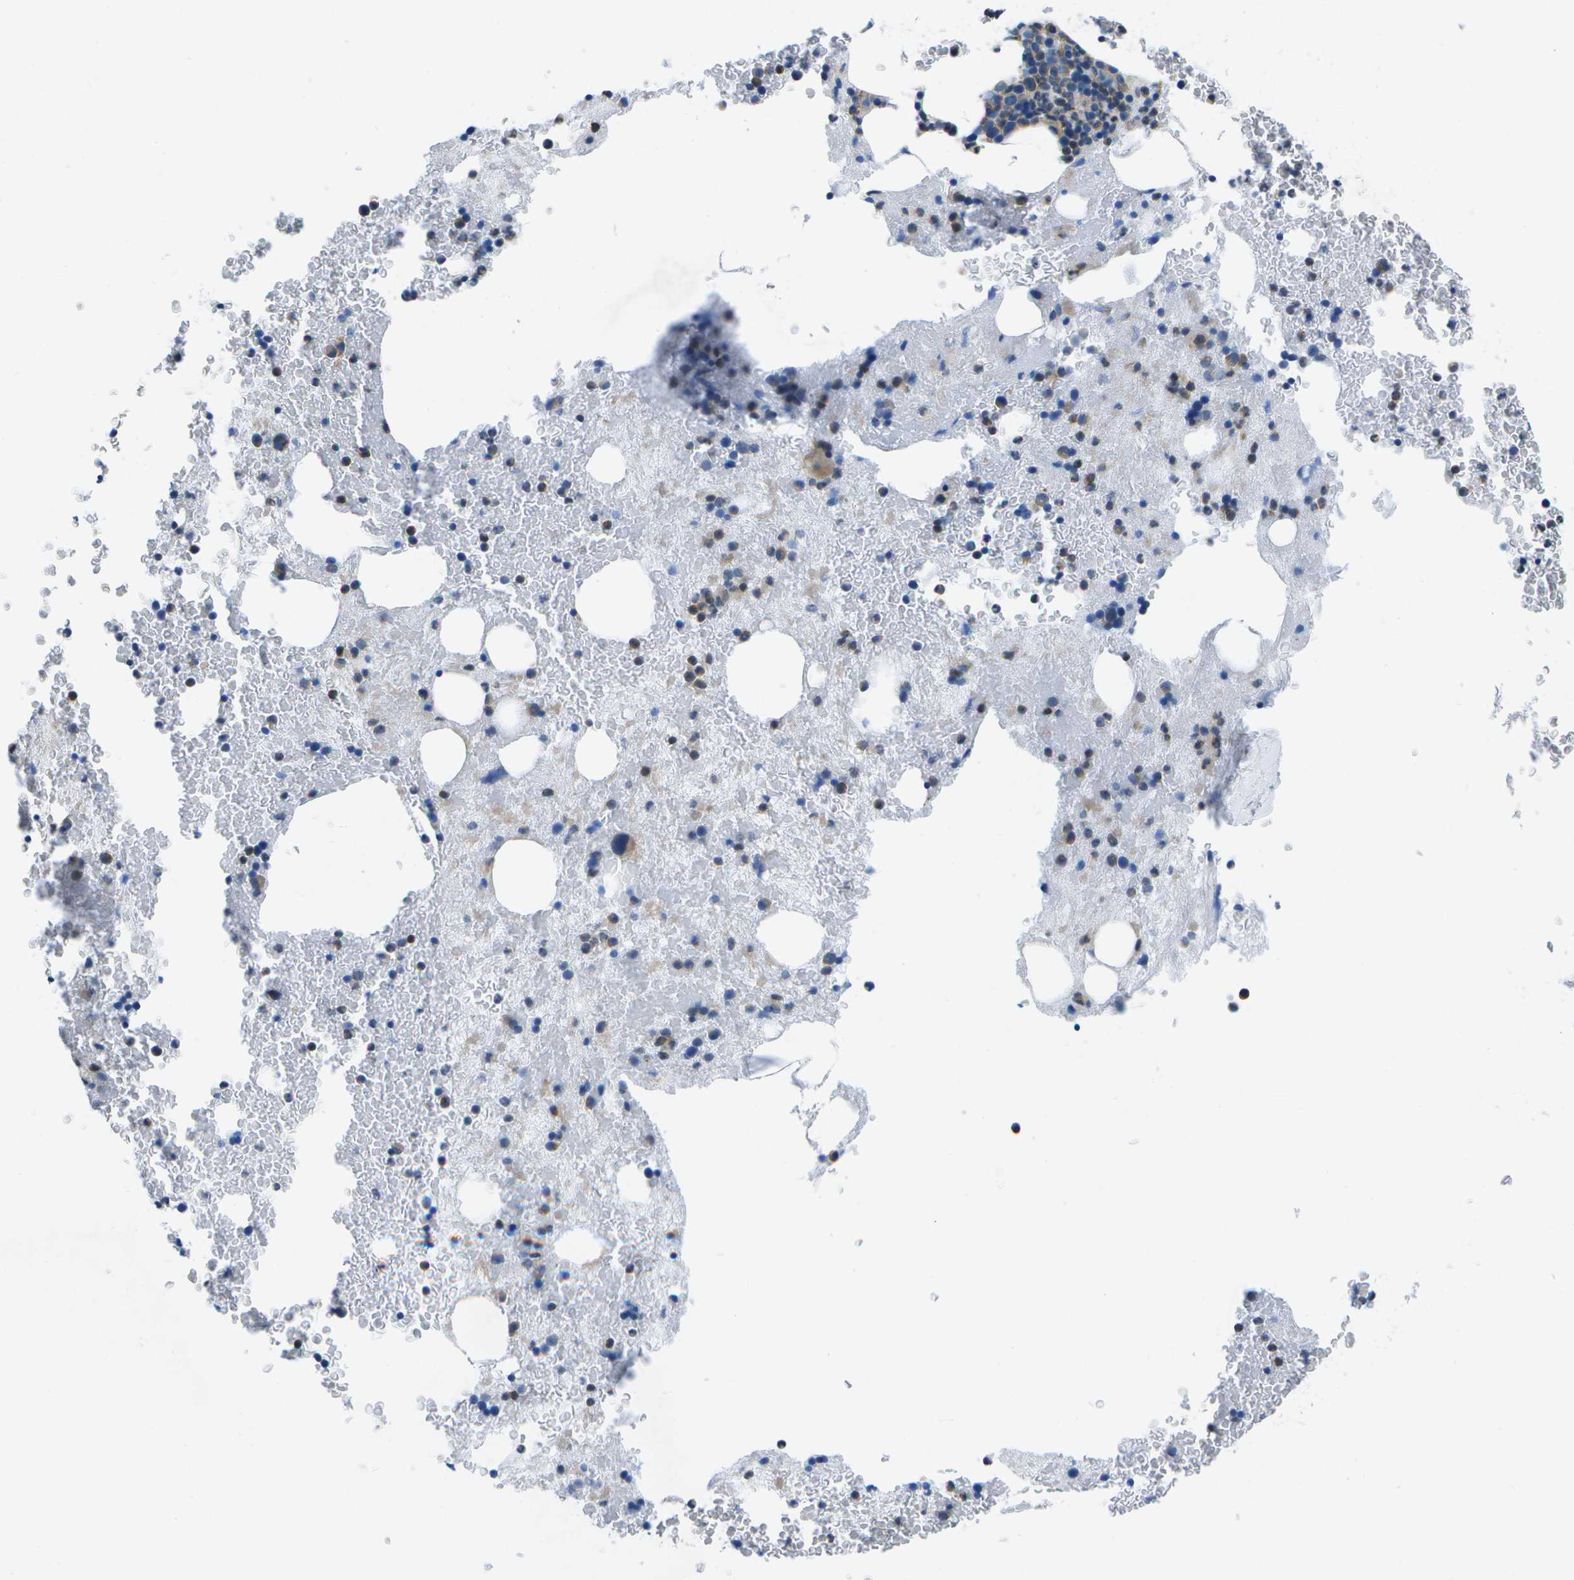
{"staining": {"intensity": "moderate", "quantity": "25%-75%", "location": "cytoplasmic/membranous"}, "tissue": "bone marrow", "cell_type": "Hematopoietic cells", "image_type": "normal", "snomed": [{"axis": "morphology", "description": "Normal tissue, NOS"}, {"axis": "morphology", "description": "Inflammation, NOS"}, {"axis": "topography", "description": "Bone marrow"}], "caption": "About 25%-75% of hematopoietic cells in benign bone marrow reveal moderate cytoplasmic/membranous protein expression as visualized by brown immunohistochemical staining.", "gene": "GDF5", "patient": {"sex": "male", "age": 63}}